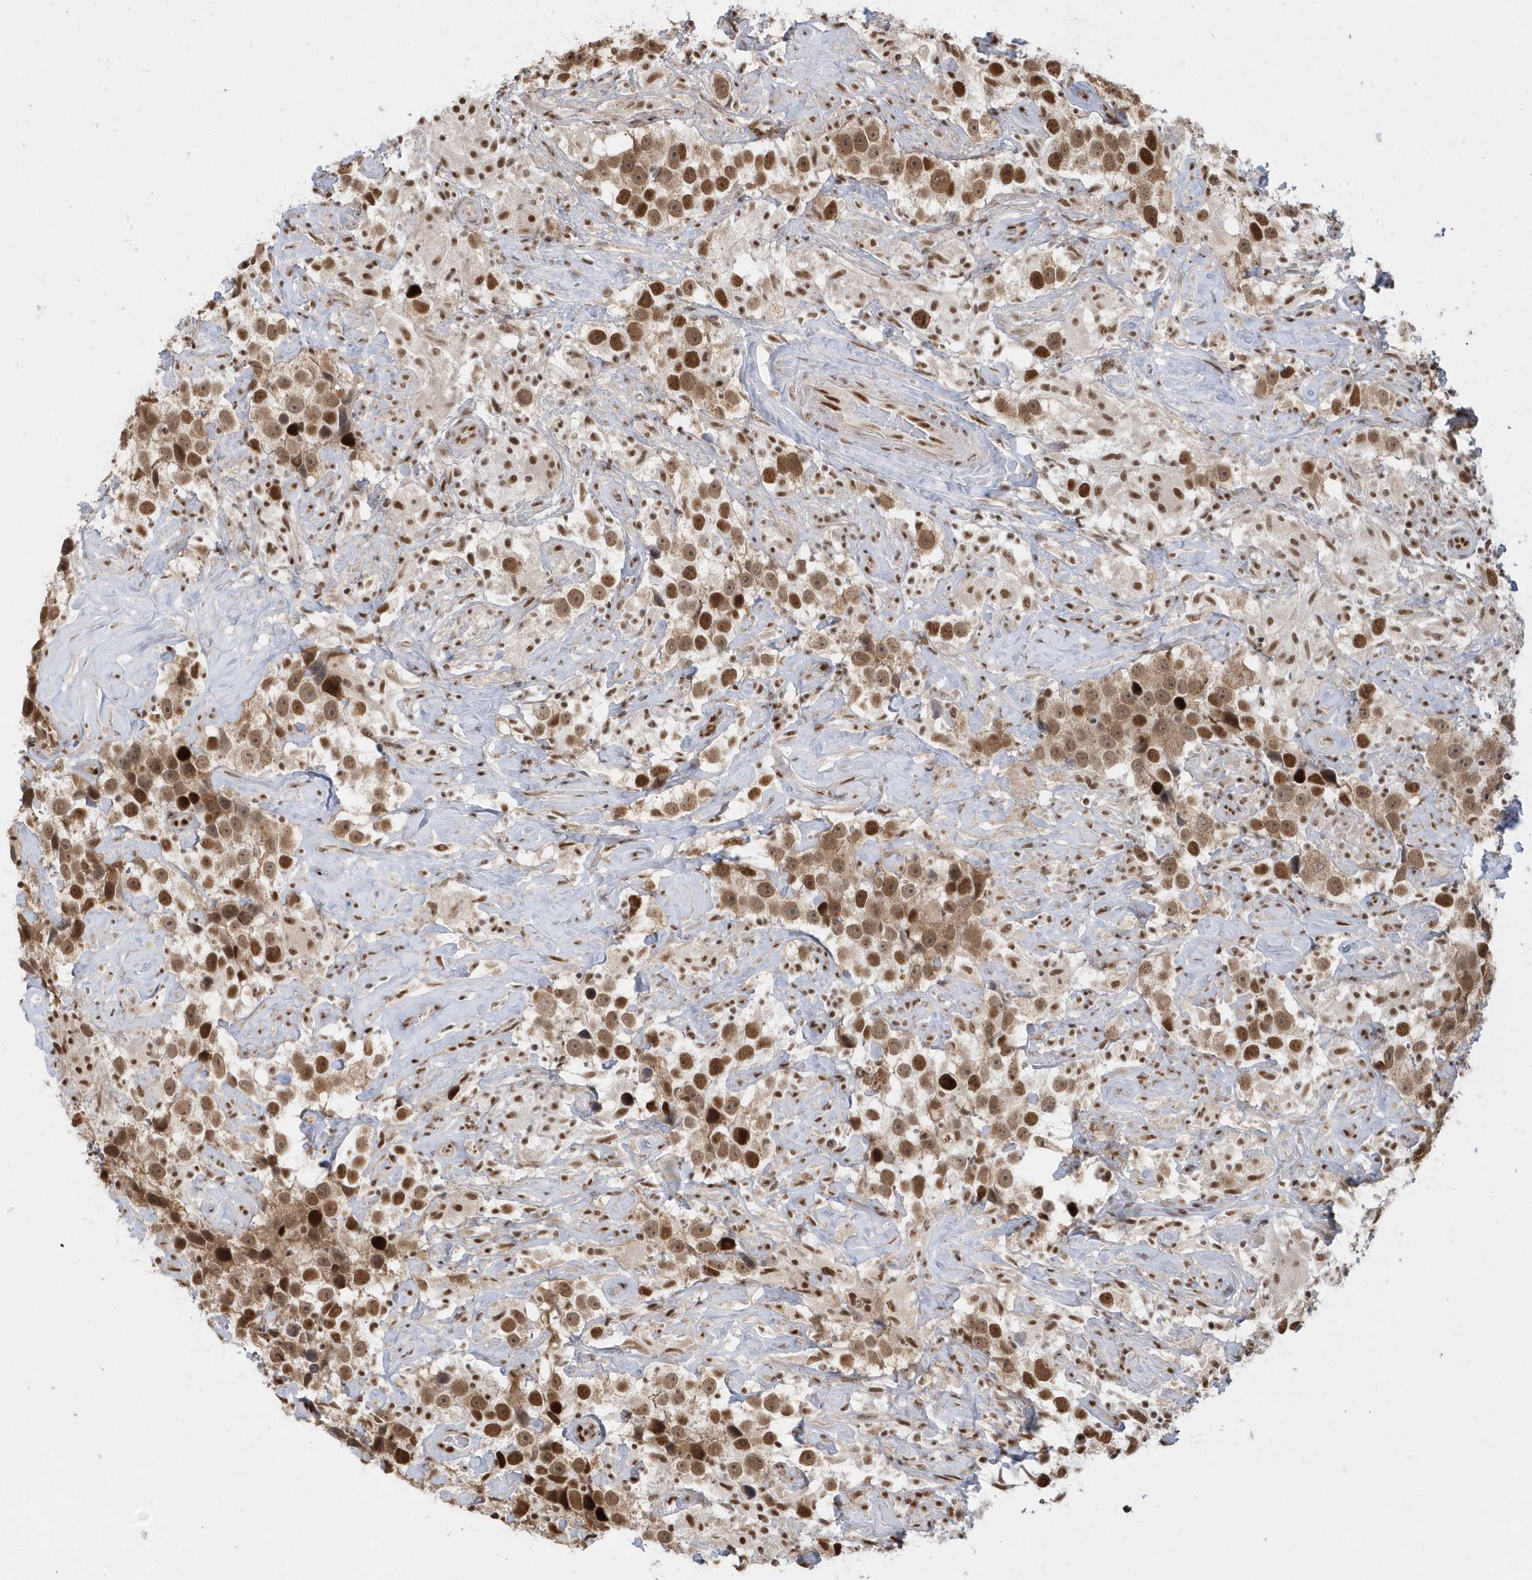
{"staining": {"intensity": "strong", "quantity": ">75%", "location": "nuclear"}, "tissue": "testis cancer", "cell_type": "Tumor cells", "image_type": "cancer", "snomed": [{"axis": "morphology", "description": "Seminoma, NOS"}, {"axis": "topography", "description": "Testis"}], "caption": "Protein staining exhibits strong nuclear staining in about >75% of tumor cells in testis cancer (seminoma).", "gene": "SEPHS1", "patient": {"sex": "male", "age": 49}}